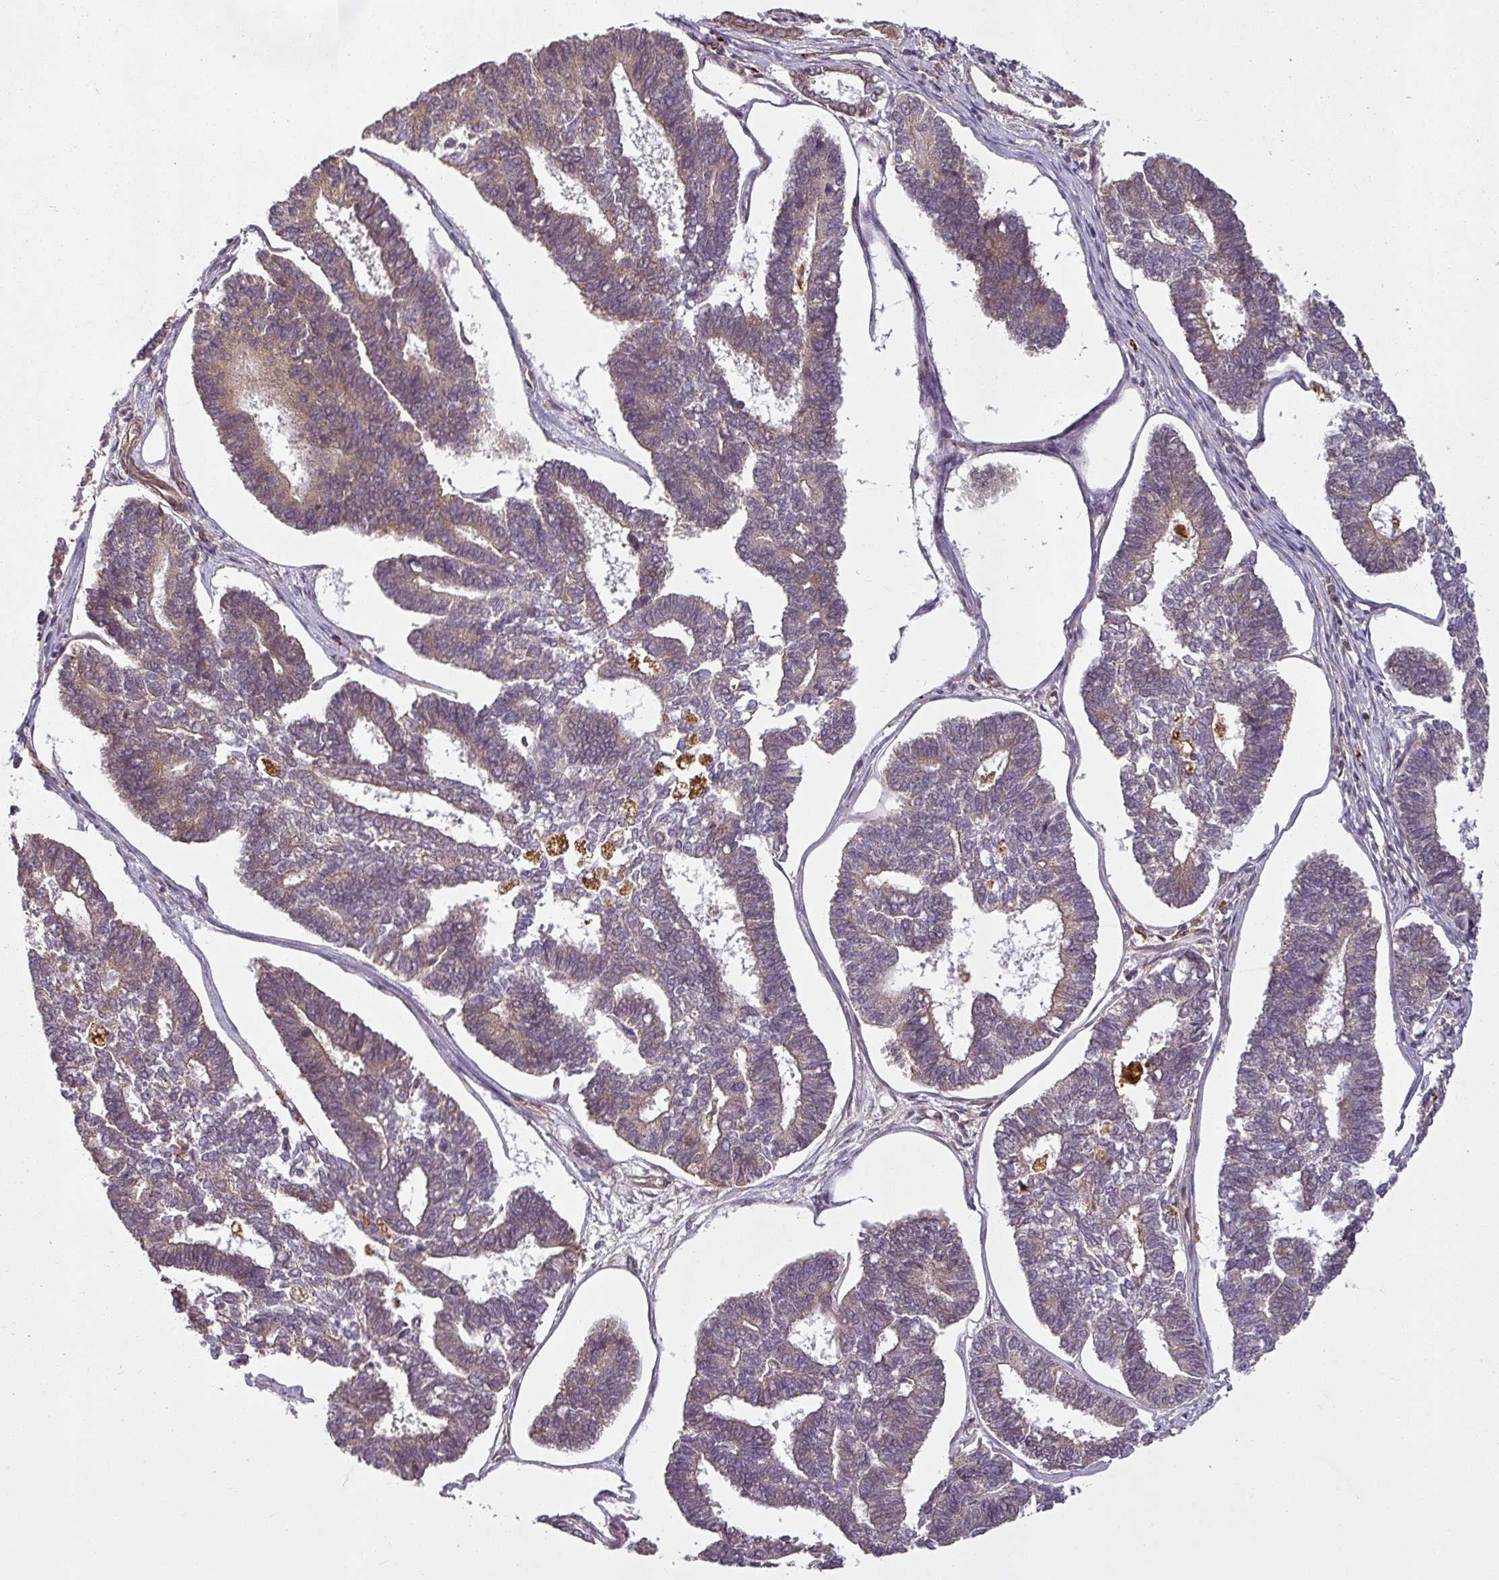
{"staining": {"intensity": "weak", "quantity": "25%-75%", "location": "cytoplasmic/membranous"}, "tissue": "endometrial cancer", "cell_type": "Tumor cells", "image_type": "cancer", "snomed": [{"axis": "morphology", "description": "Adenocarcinoma, NOS"}, {"axis": "topography", "description": "Endometrium"}], "caption": "This is an image of IHC staining of adenocarcinoma (endometrial), which shows weak positivity in the cytoplasmic/membranous of tumor cells.", "gene": "DIMT1", "patient": {"sex": "female", "age": 70}}